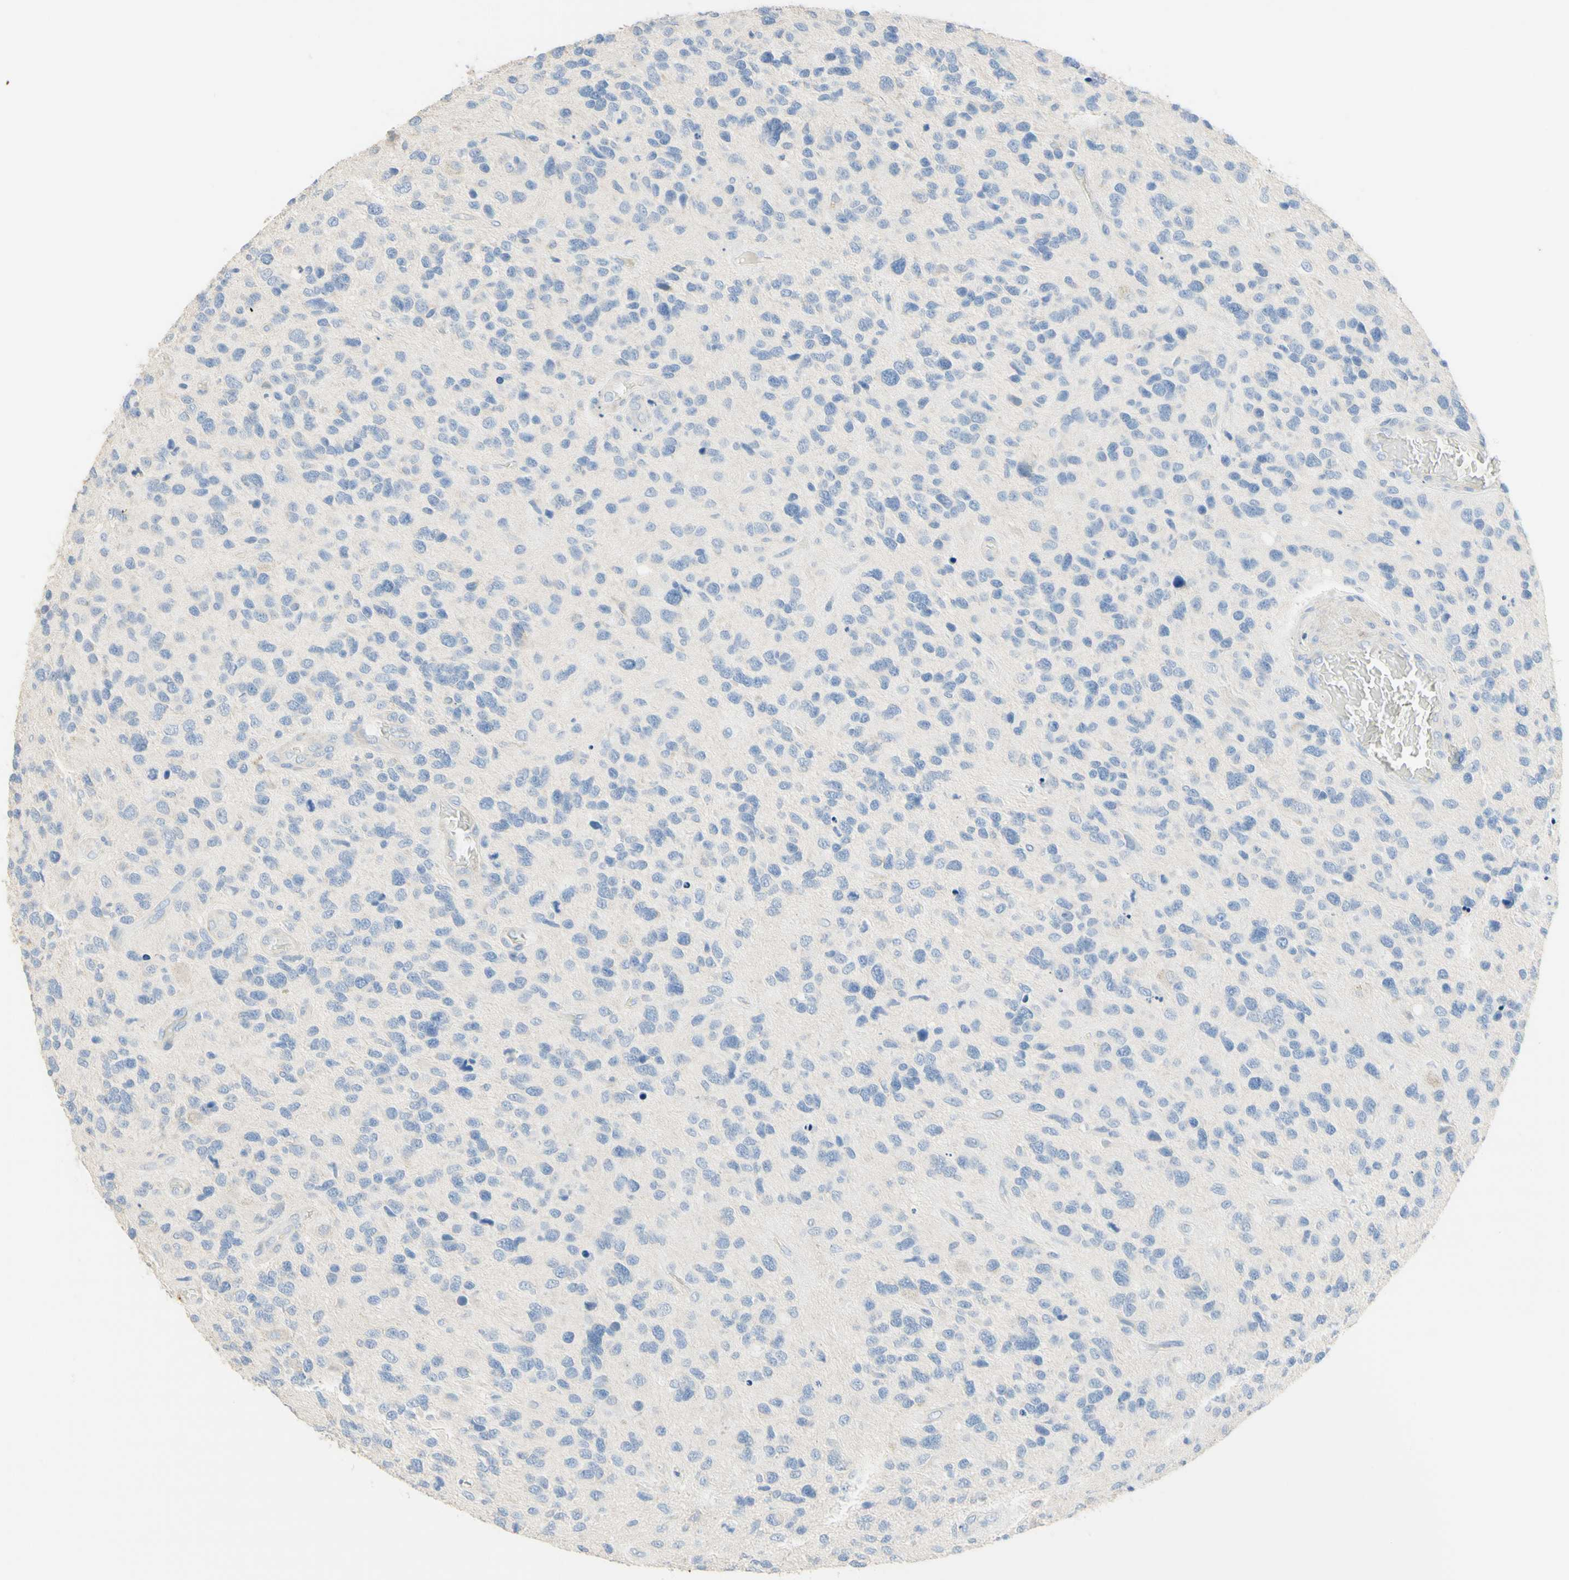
{"staining": {"intensity": "negative", "quantity": "none", "location": "none"}, "tissue": "glioma", "cell_type": "Tumor cells", "image_type": "cancer", "snomed": [{"axis": "morphology", "description": "Glioma, malignant, High grade"}, {"axis": "topography", "description": "Brain"}], "caption": "Tumor cells are negative for protein expression in human malignant glioma (high-grade). (Stains: DAB IHC with hematoxylin counter stain, Microscopy: brightfield microscopy at high magnification).", "gene": "NECTIN4", "patient": {"sex": "female", "age": 58}}